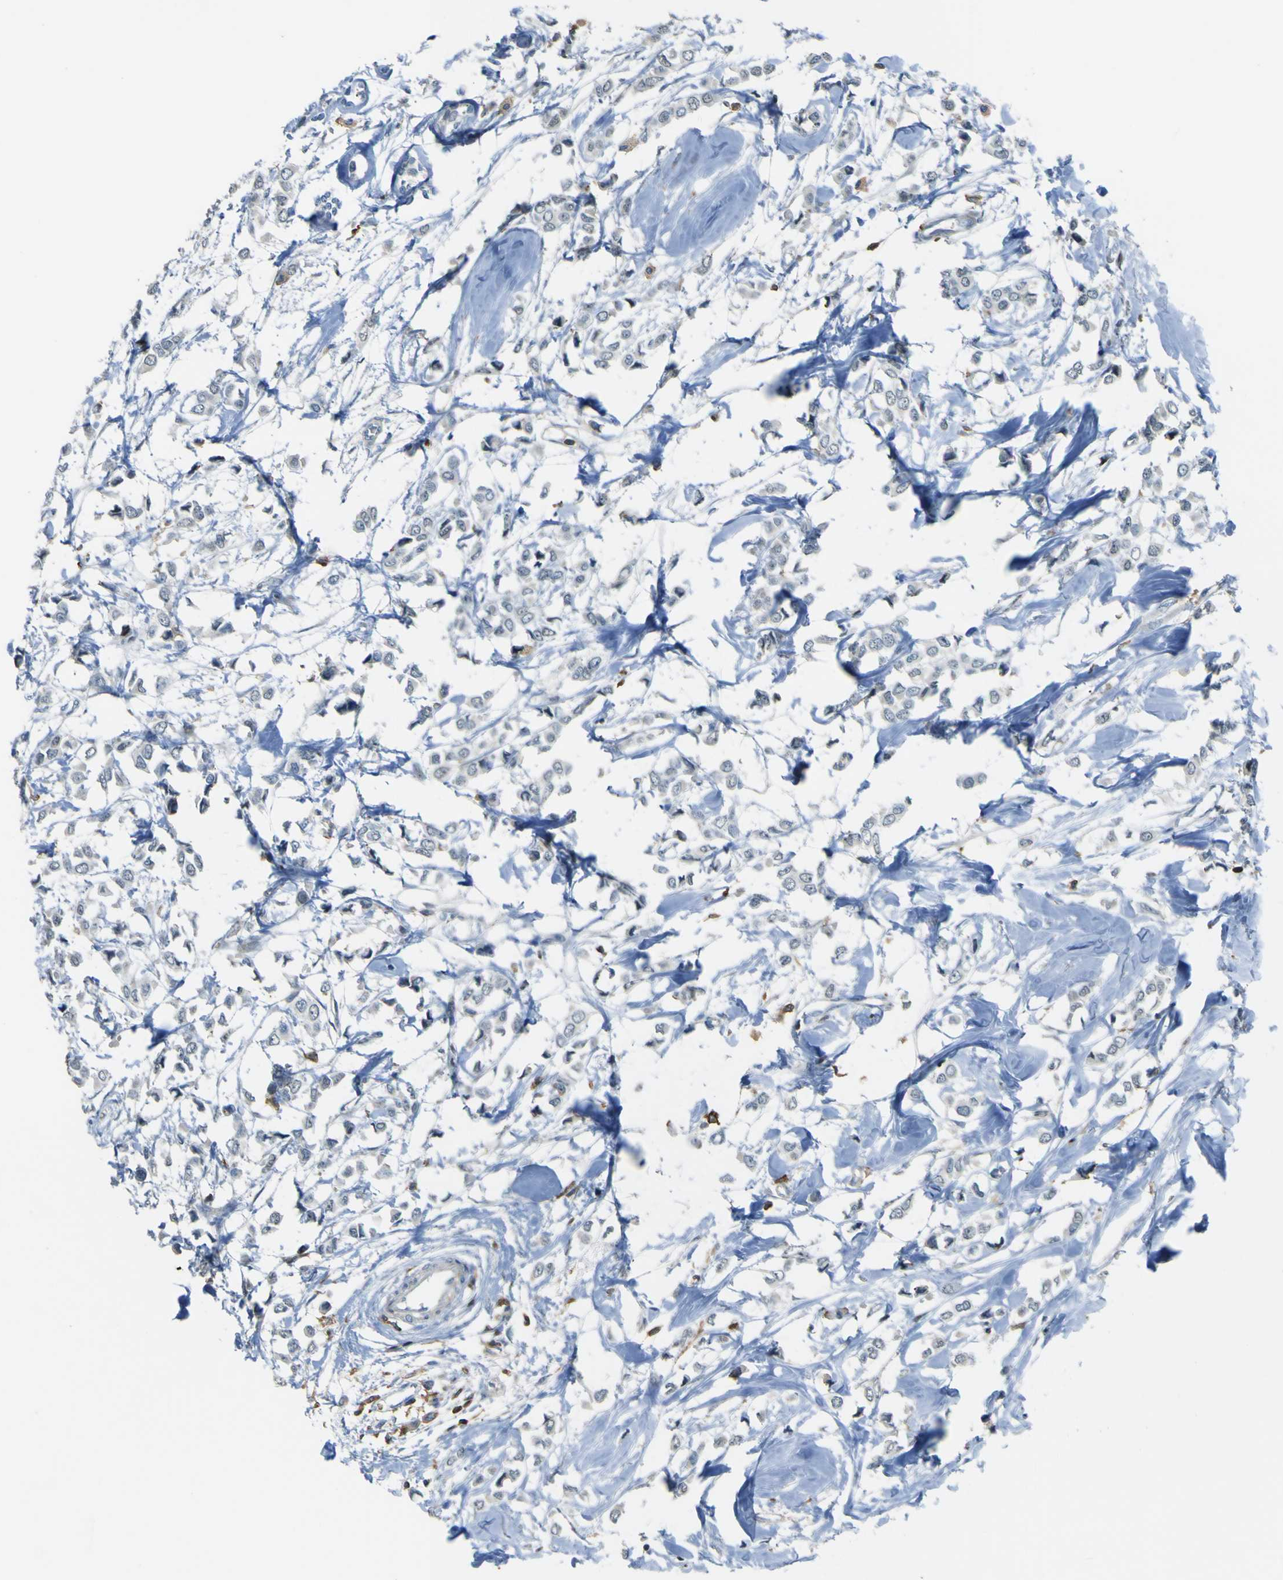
{"staining": {"intensity": "negative", "quantity": "none", "location": "none"}, "tissue": "breast cancer", "cell_type": "Tumor cells", "image_type": "cancer", "snomed": [{"axis": "morphology", "description": "Lobular carcinoma"}, {"axis": "topography", "description": "Breast"}], "caption": "DAB (3,3'-diaminobenzidine) immunohistochemical staining of human breast cancer (lobular carcinoma) exhibits no significant expression in tumor cells.", "gene": "PCDHB5", "patient": {"sex": "female", "age": 51}}